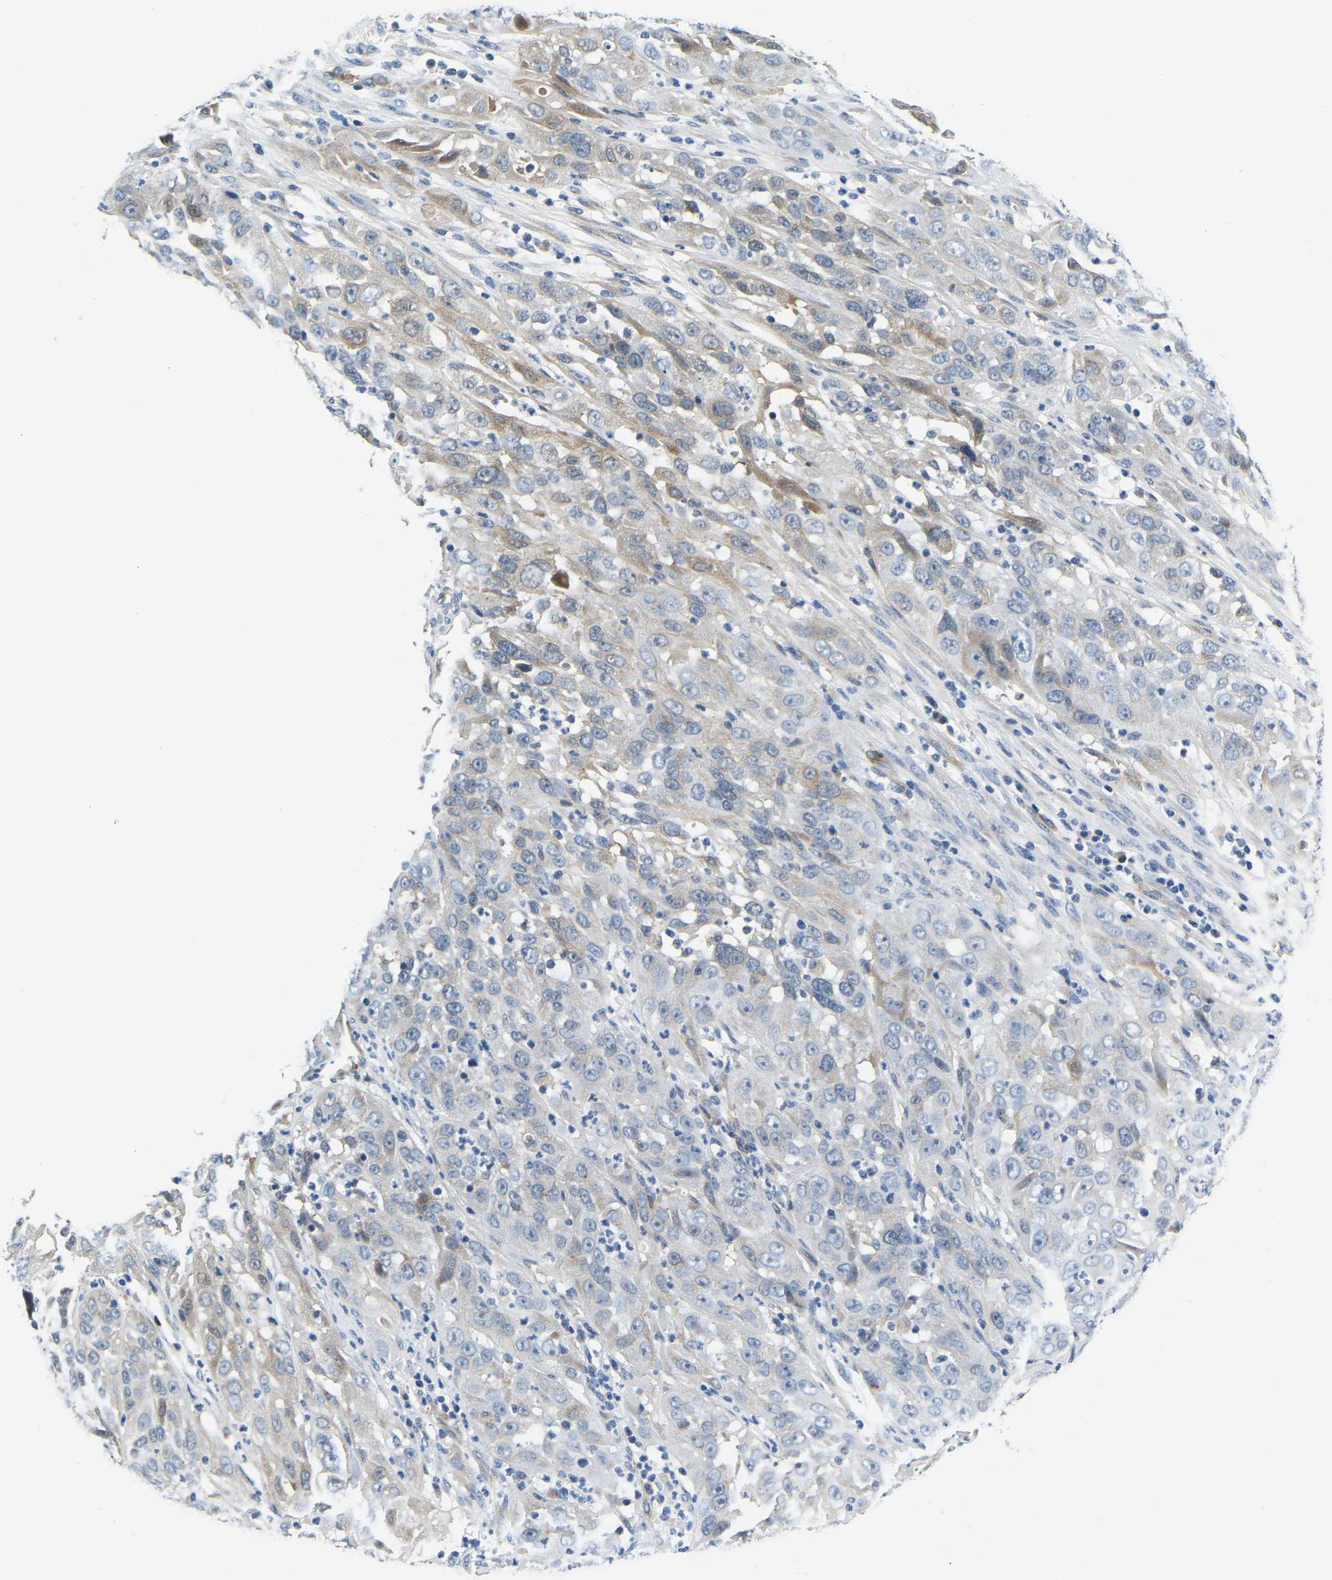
{"staining": {"intensity": "negative", "quantity": "none", "location": "none"}, "tissue": "cervical cancer", "cell_type": "Tumor cells", "image_type": "cancer", "snomed": [{"axis": "morphology", "description": "Squamous cell carcinoma, NOS"}, {"axis": "topography", "description": "Cervix"}], "caption": "Immunohistochemistry of cervical cancer demonstrates no expression in tumor cells.", "gene": "LIAS", "patient": {"sex": "female", "age": 32}}